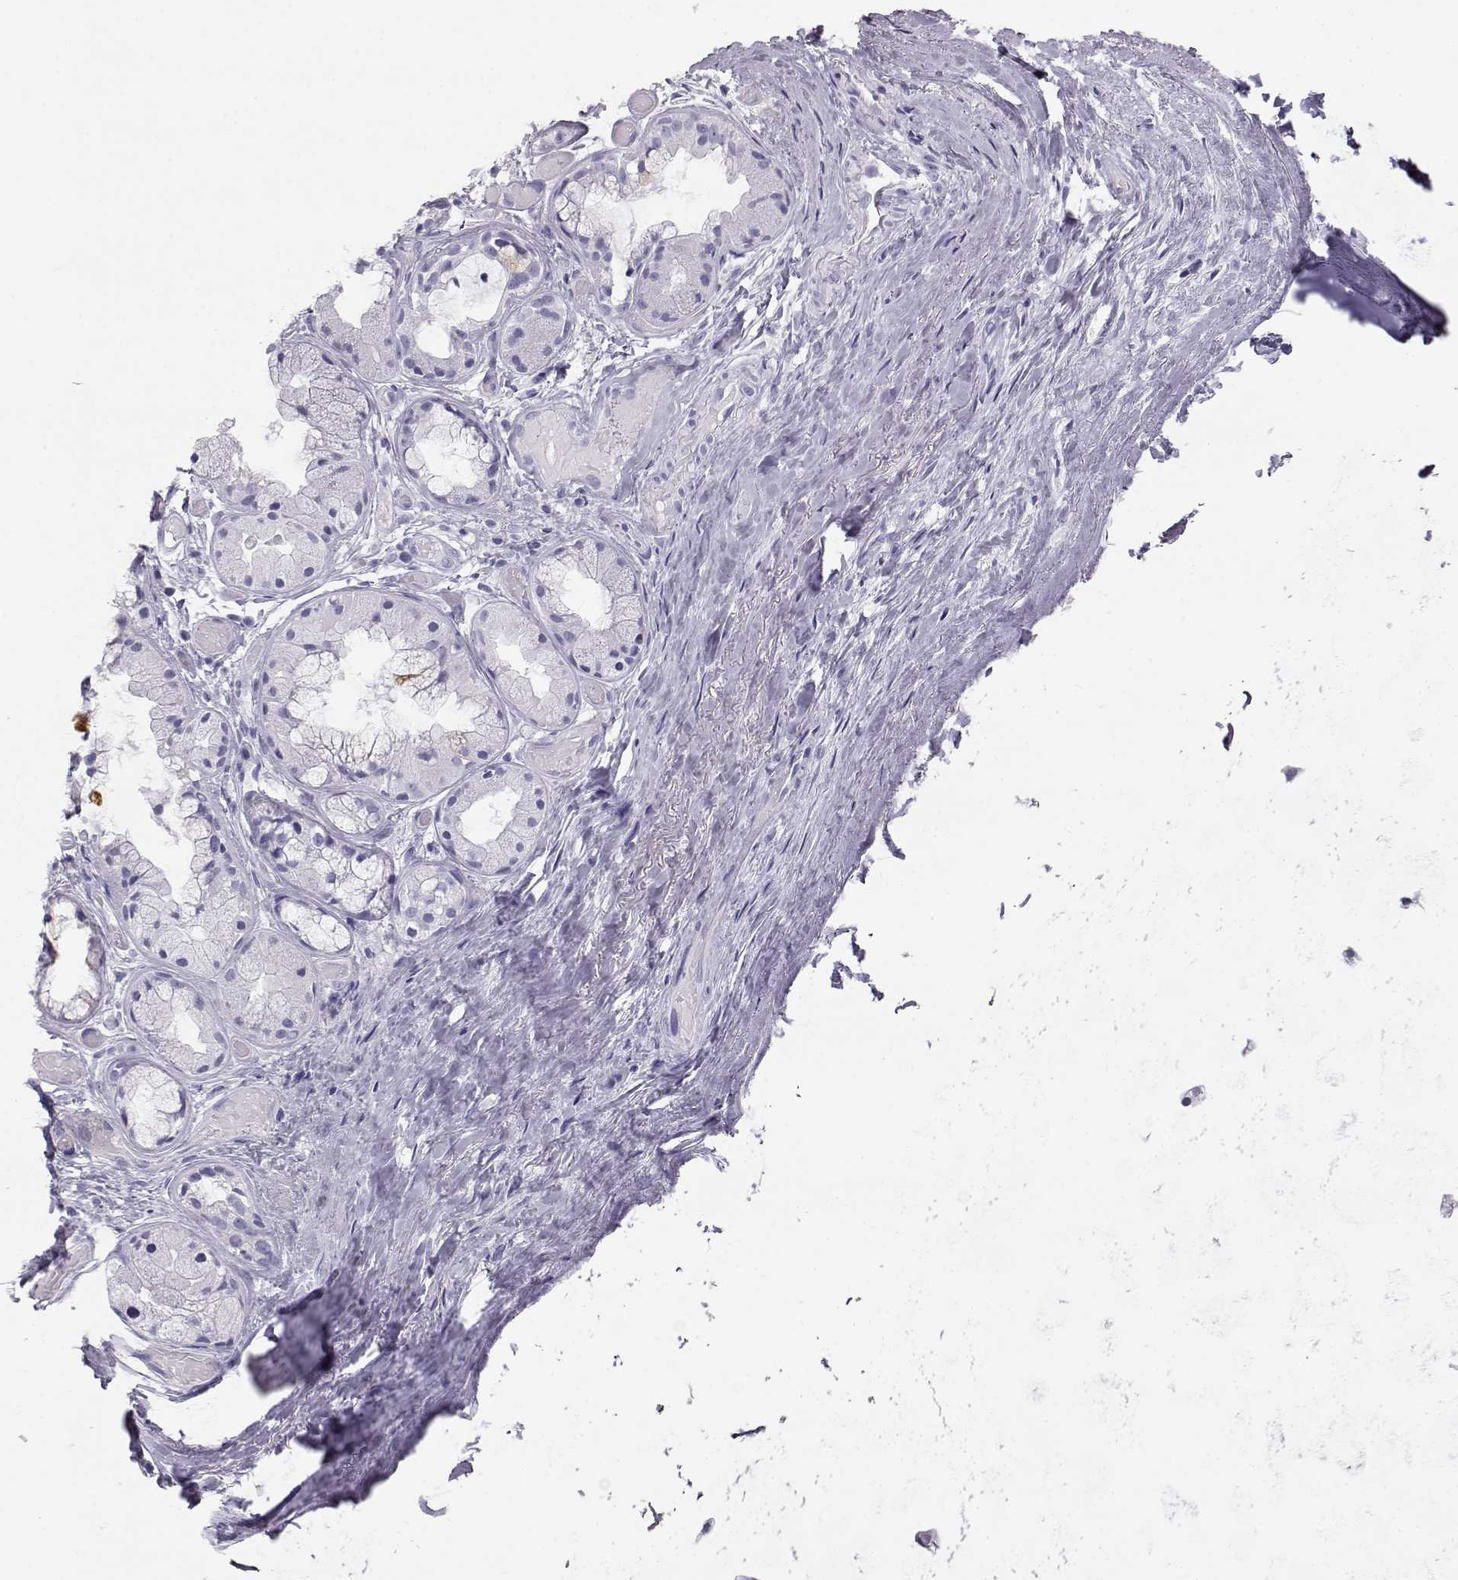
{"staining": {"intensity": "negative", "quantity": "none", "location": "none"}, "tissue": "soft tissue", "cell_type": "Fibroblasts", "image_type": "normal", "snomed": [{"axis": "morphology", "description": "Normal tissue, NOS"}, {"axis": "topography", "description": "Cartilage tissue"}], "caption": "The photomicrograph reveals no significant positivity in fibroblasts of soft tissue. Nuclei are stained in blue.", "gene": "ITLN1", "patient": {"sex": "male", "age": 62}}